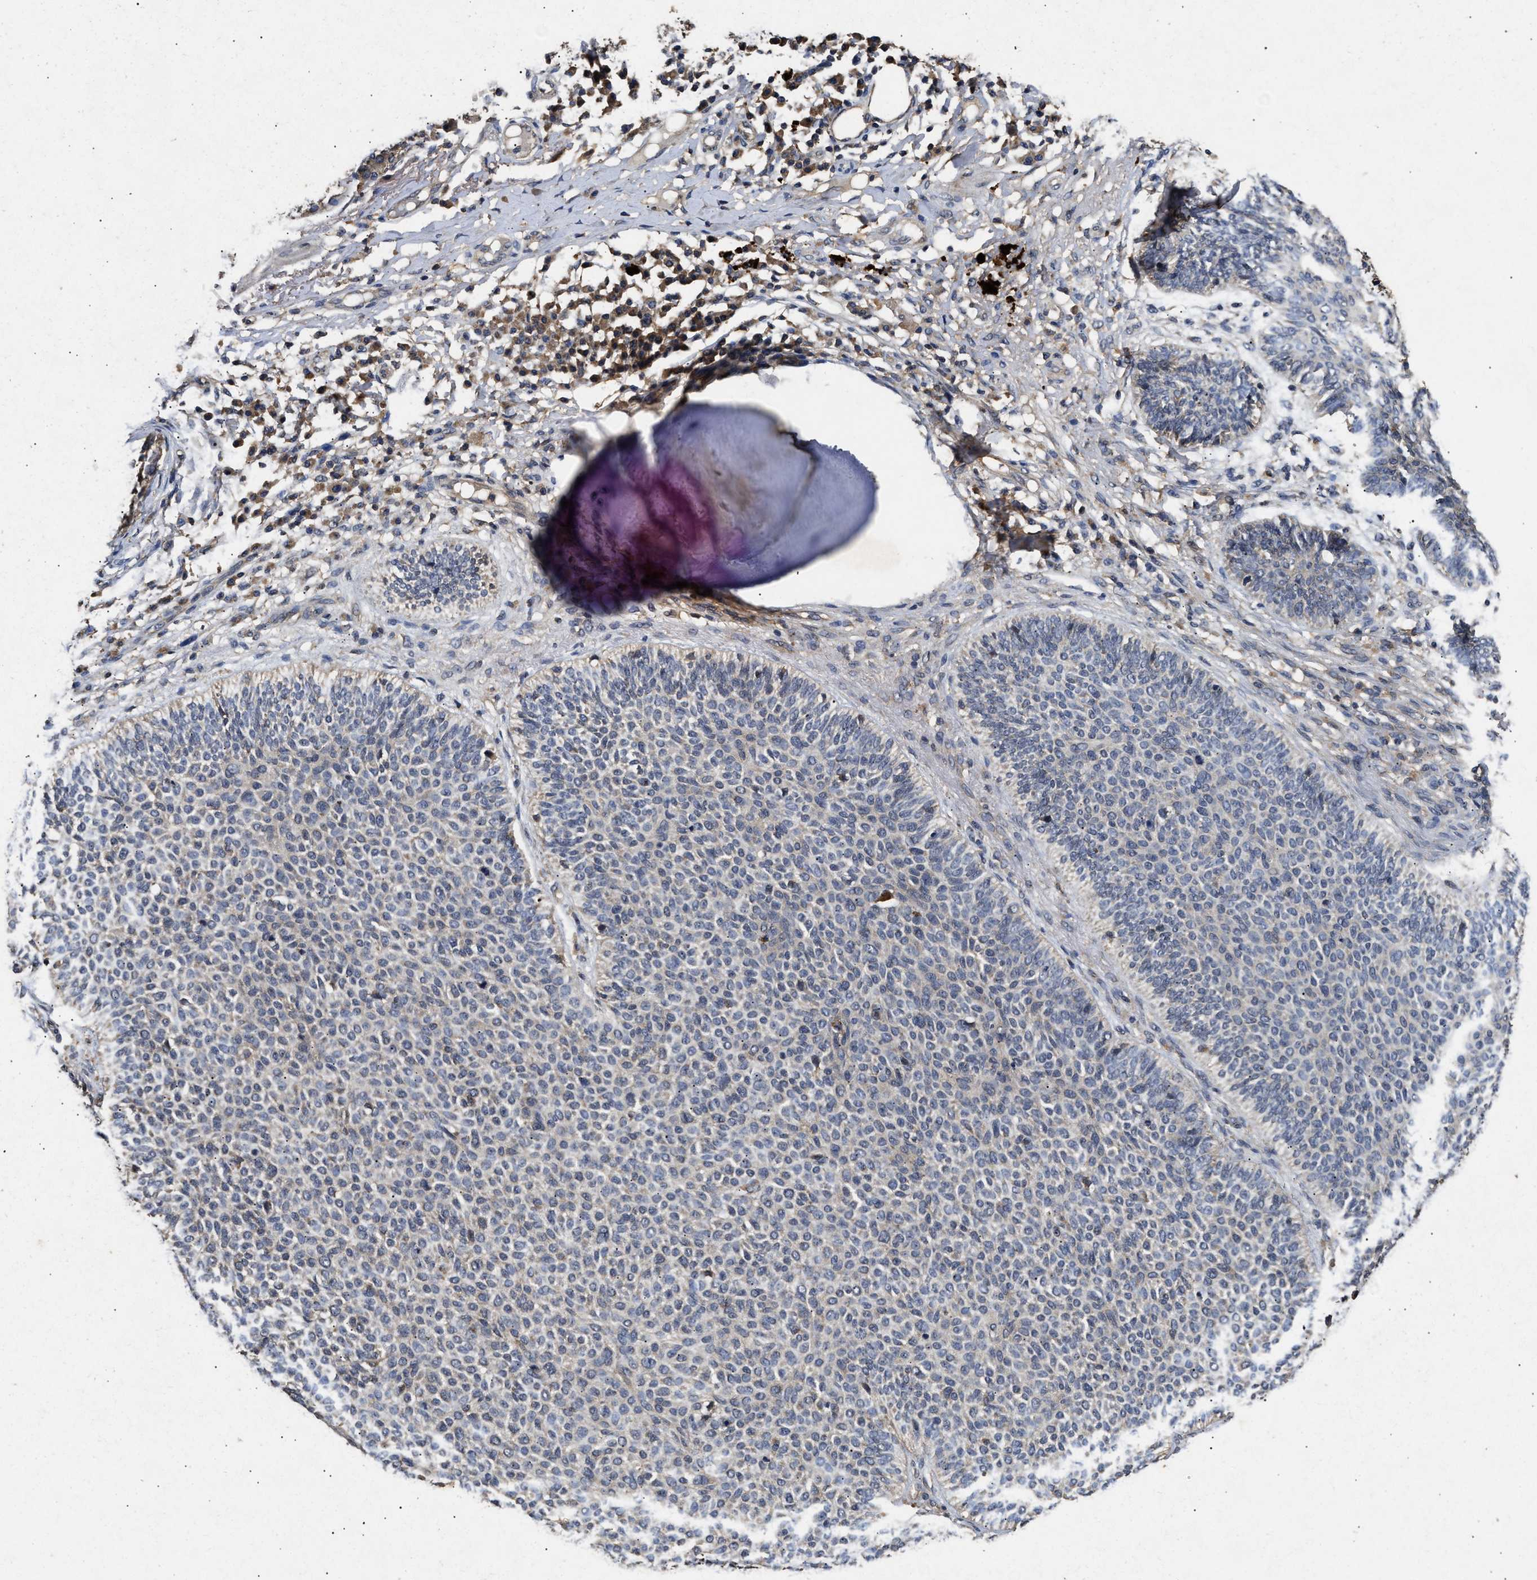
{"staining": {"intensity": "negative", "quantity": "none", "location": "none"}, "tissue": "skin cancer", "cell_type": "Tumor cells", "image_type": "cancer", "snomed": [{"axis": "morphology", "description": "Normal tissue, NOS"}, {"axis": "morphology", "description": "Basal cell carcinoma"}, {"axis": "topography", "description": "Skin"}], "caption": "A high-resolution image shows IHC staining of basal cell carcinoma (skin), which exhibits no significant expression in tumor cells.", "gene": "PDAP1", "patient": {"sex": "male", "age": 52}}